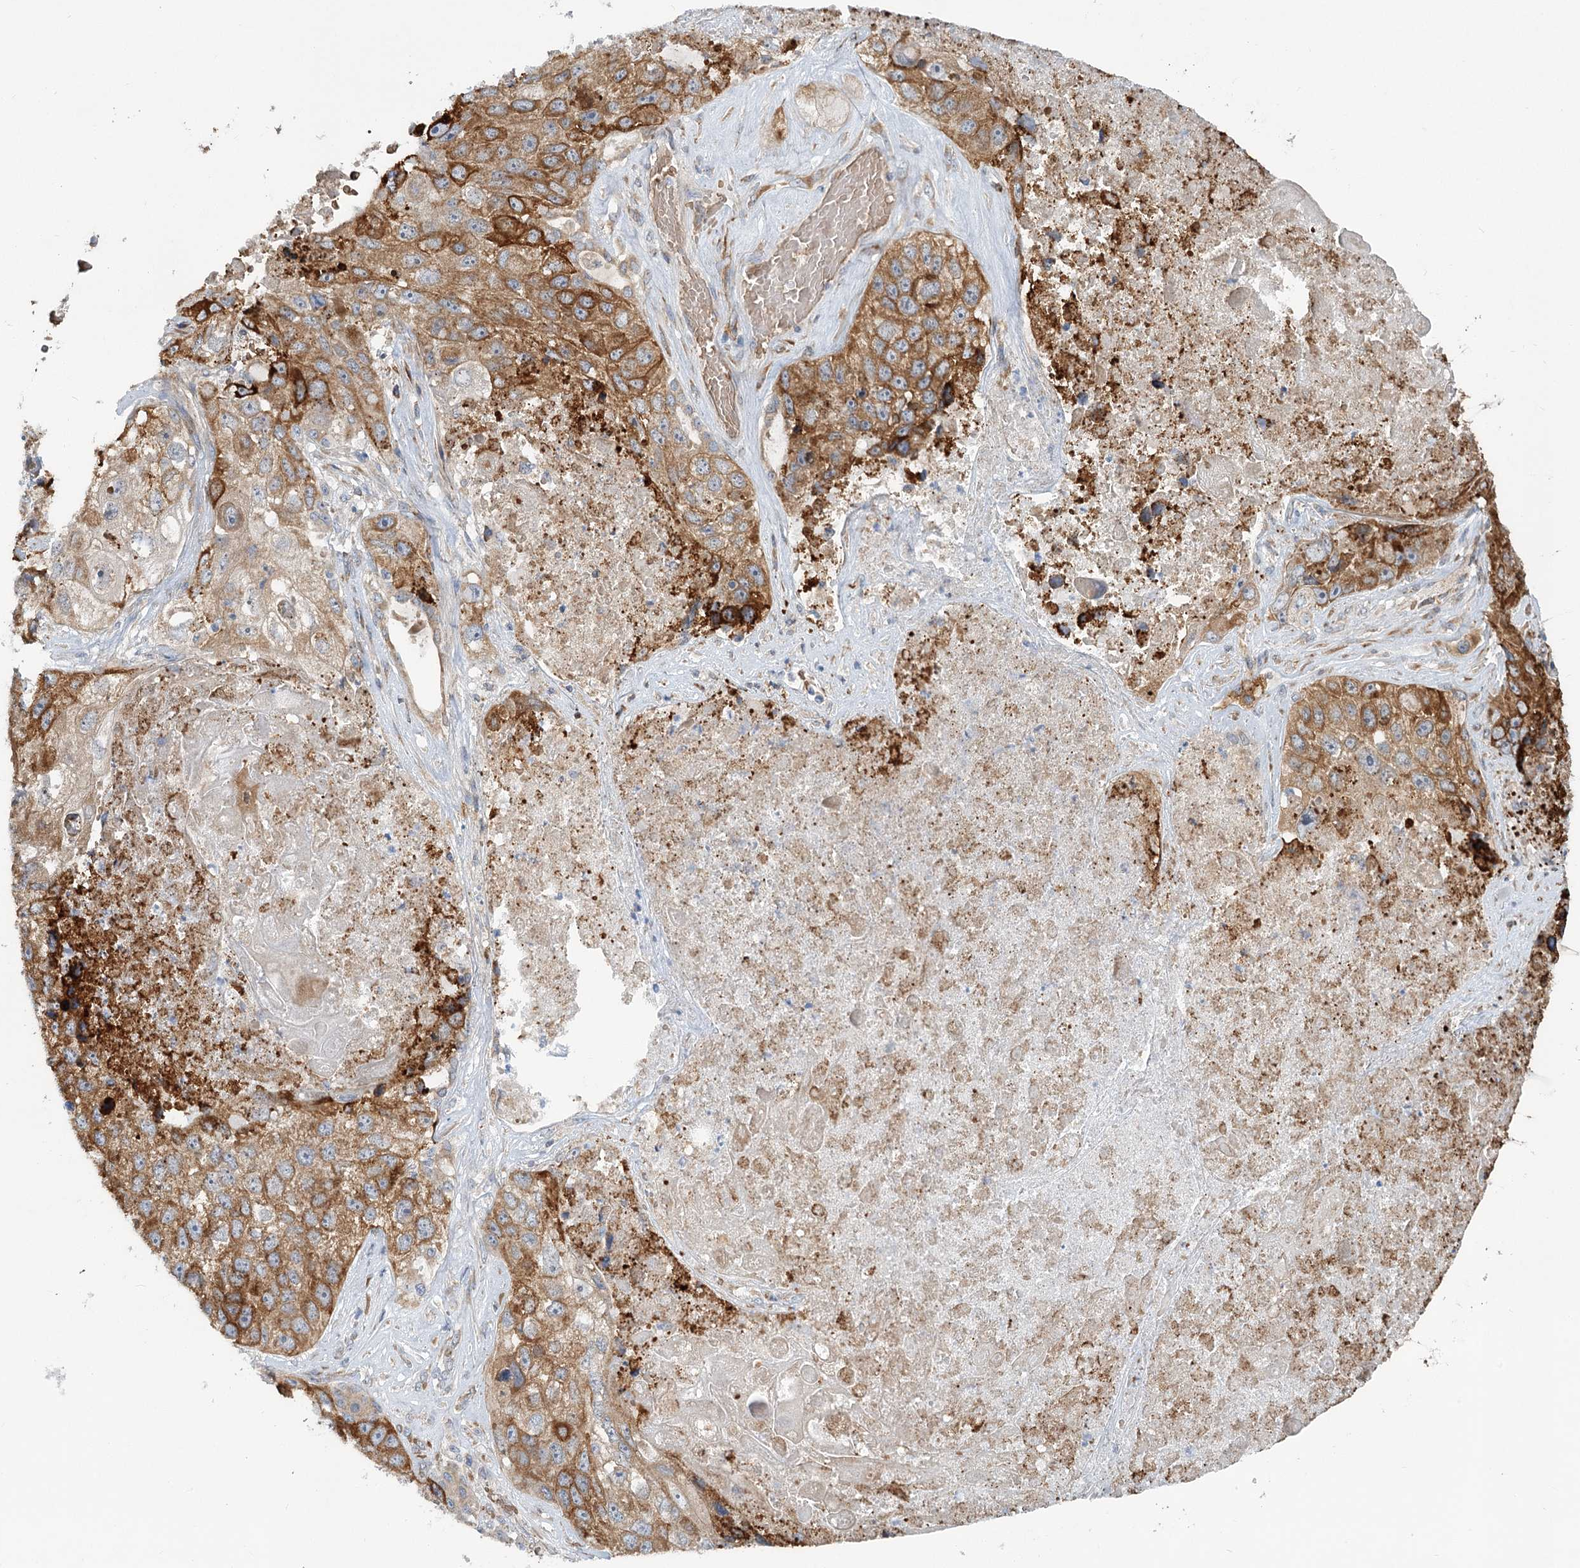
{"staining": {"intensity": "strong", "quantity": "25%-75%", "location": "cytoplasmic/membranous"}, "tissue": "lung cancer", "cell_type": "Tumor cells", "image_type": "cancer", "snomed": [{"axis": "morphology", "description": "Squamous cell carcinoma, NOS"}, {"axis": "topography", "description": "Lung"}], "caption": "Approximately 25%-75% of tumor cells in human squamous cell carcinoma (lung) reveal strong cytoplasmic/membranous protein expression as visualized by brown immunohistochemical staining.", "gene": "CIB4", "patient": {"sex": "male", "age": 61}}